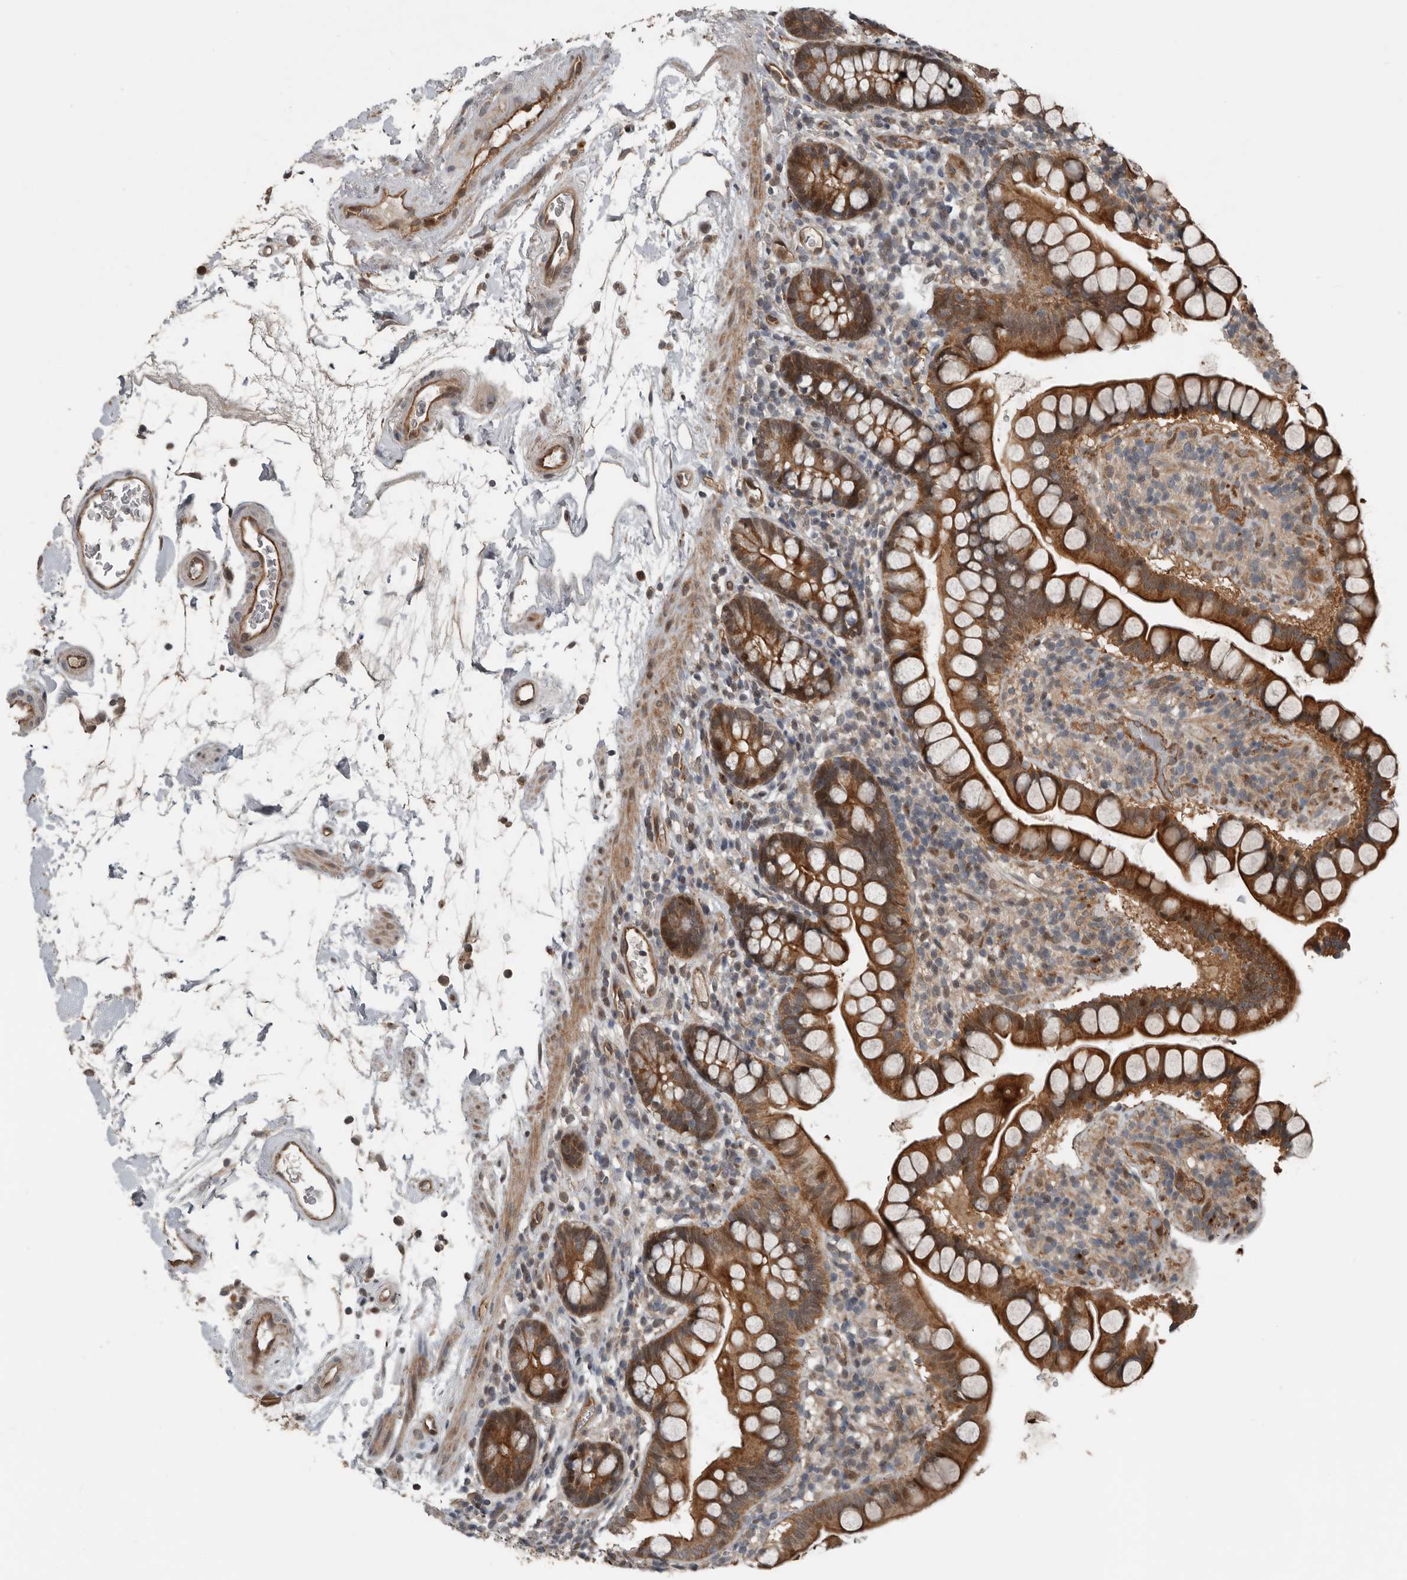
{"staining": {"intensity": "strong", "quantity": ">75%", "location": "cytoplasmic/membranous,nuclear"}, "tissue": "small intestine", "cell_type": "Glandular cells", "image_type": "normal", "snomed": [{"axis": "morphology", "description": "Normal tissue, NOS"}, {"axis": "topography", "description": "Small intestine"}], "caption": "DAB immunohistochemical staining of unremarkable human small intestine displays strong cytoplasmic/membranous,nuclear protein staining in approximately >75% of glandular cells. The protein is shown in brown color, while the nuclei are stained blue.", "gene": "YOD1", "patient": {"sex": "female", "age": 84}}